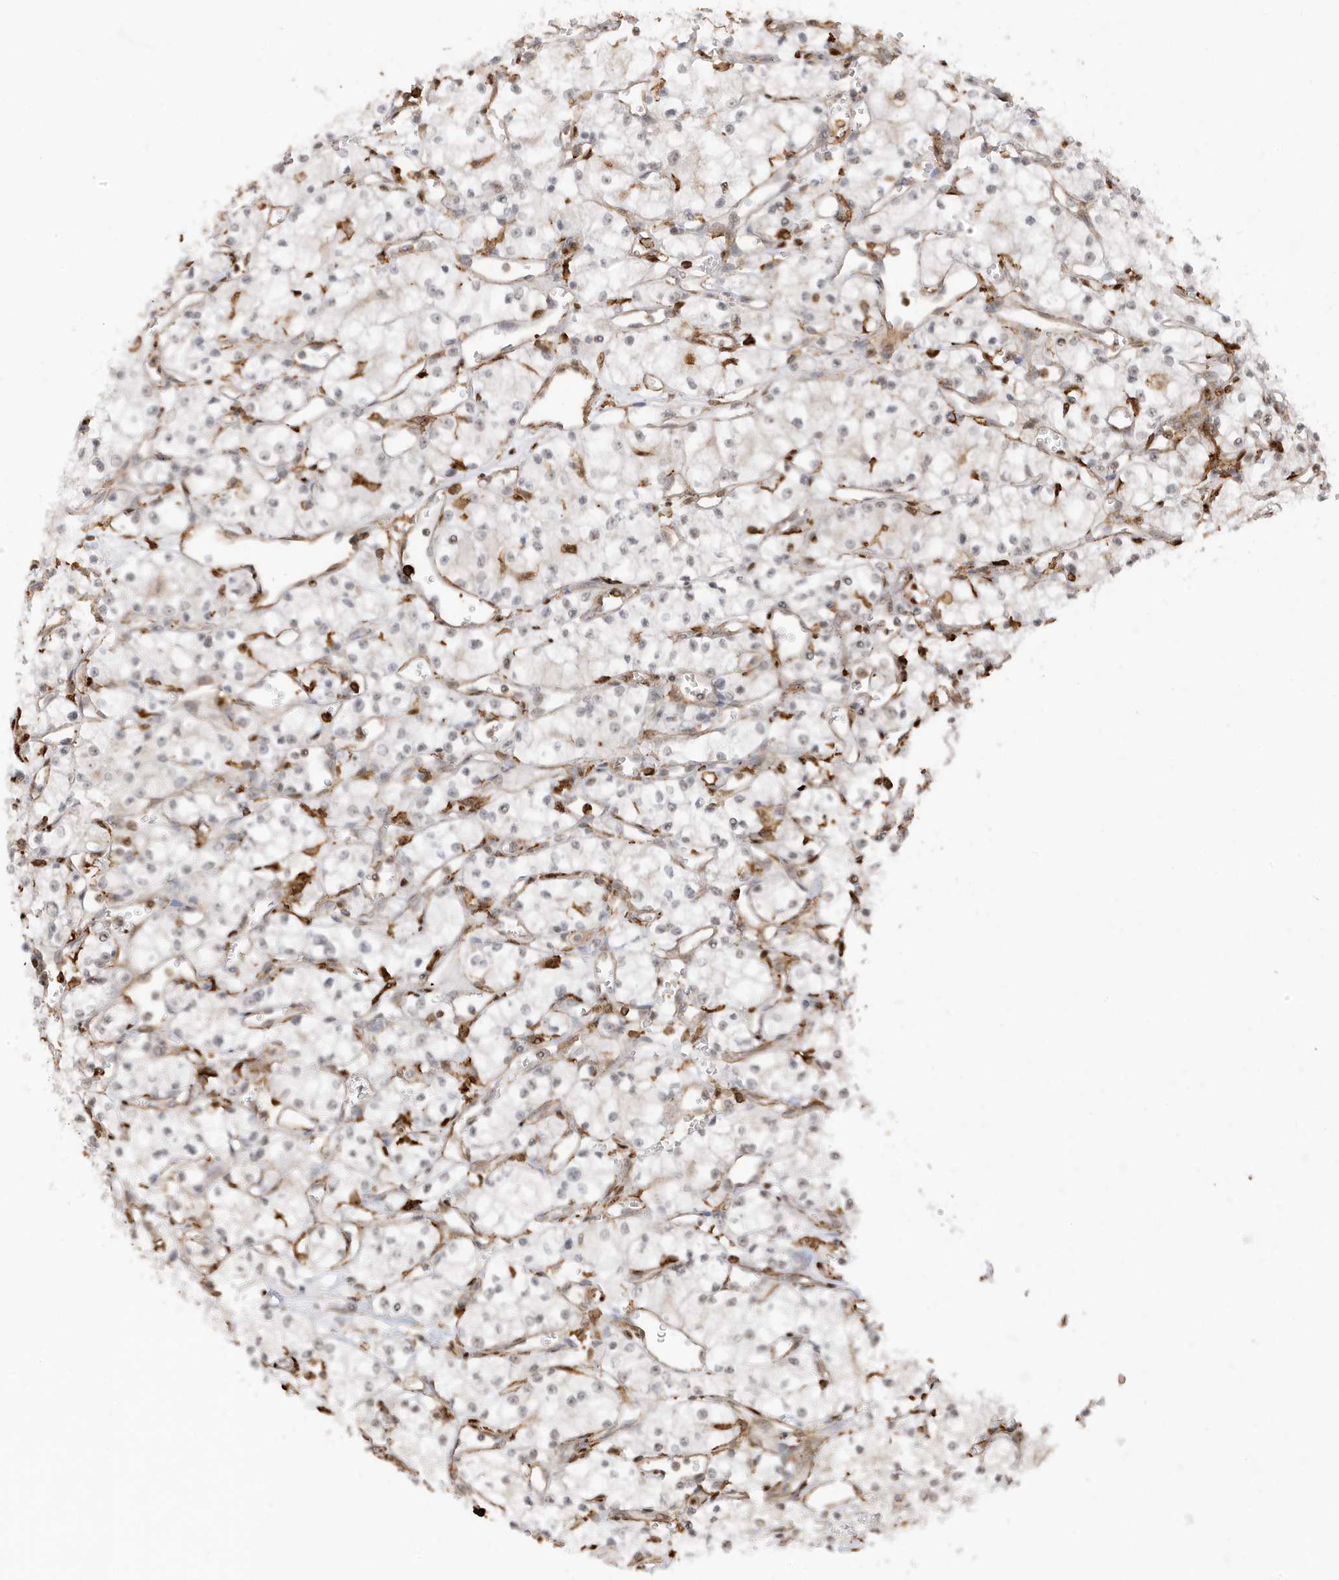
{"staining": {"intensity": "negative", "quantity": "none", "location": "none"}, "tissue": "renal cancer", "cell_type": "Tumor cells", "image_type": "cancer", "snomed": [{"axis": "morphology", "description": "Adenocarcinoma, NOS"}, {"axis": "topography", "description": "Kidney"}], "caption": "Immunohistochemical staining of adenocarcinoma (renal) displays no significant staining in tumor cells.", "gene": "PHACTR2", "patient": {"sex": "male", "age": 59}}